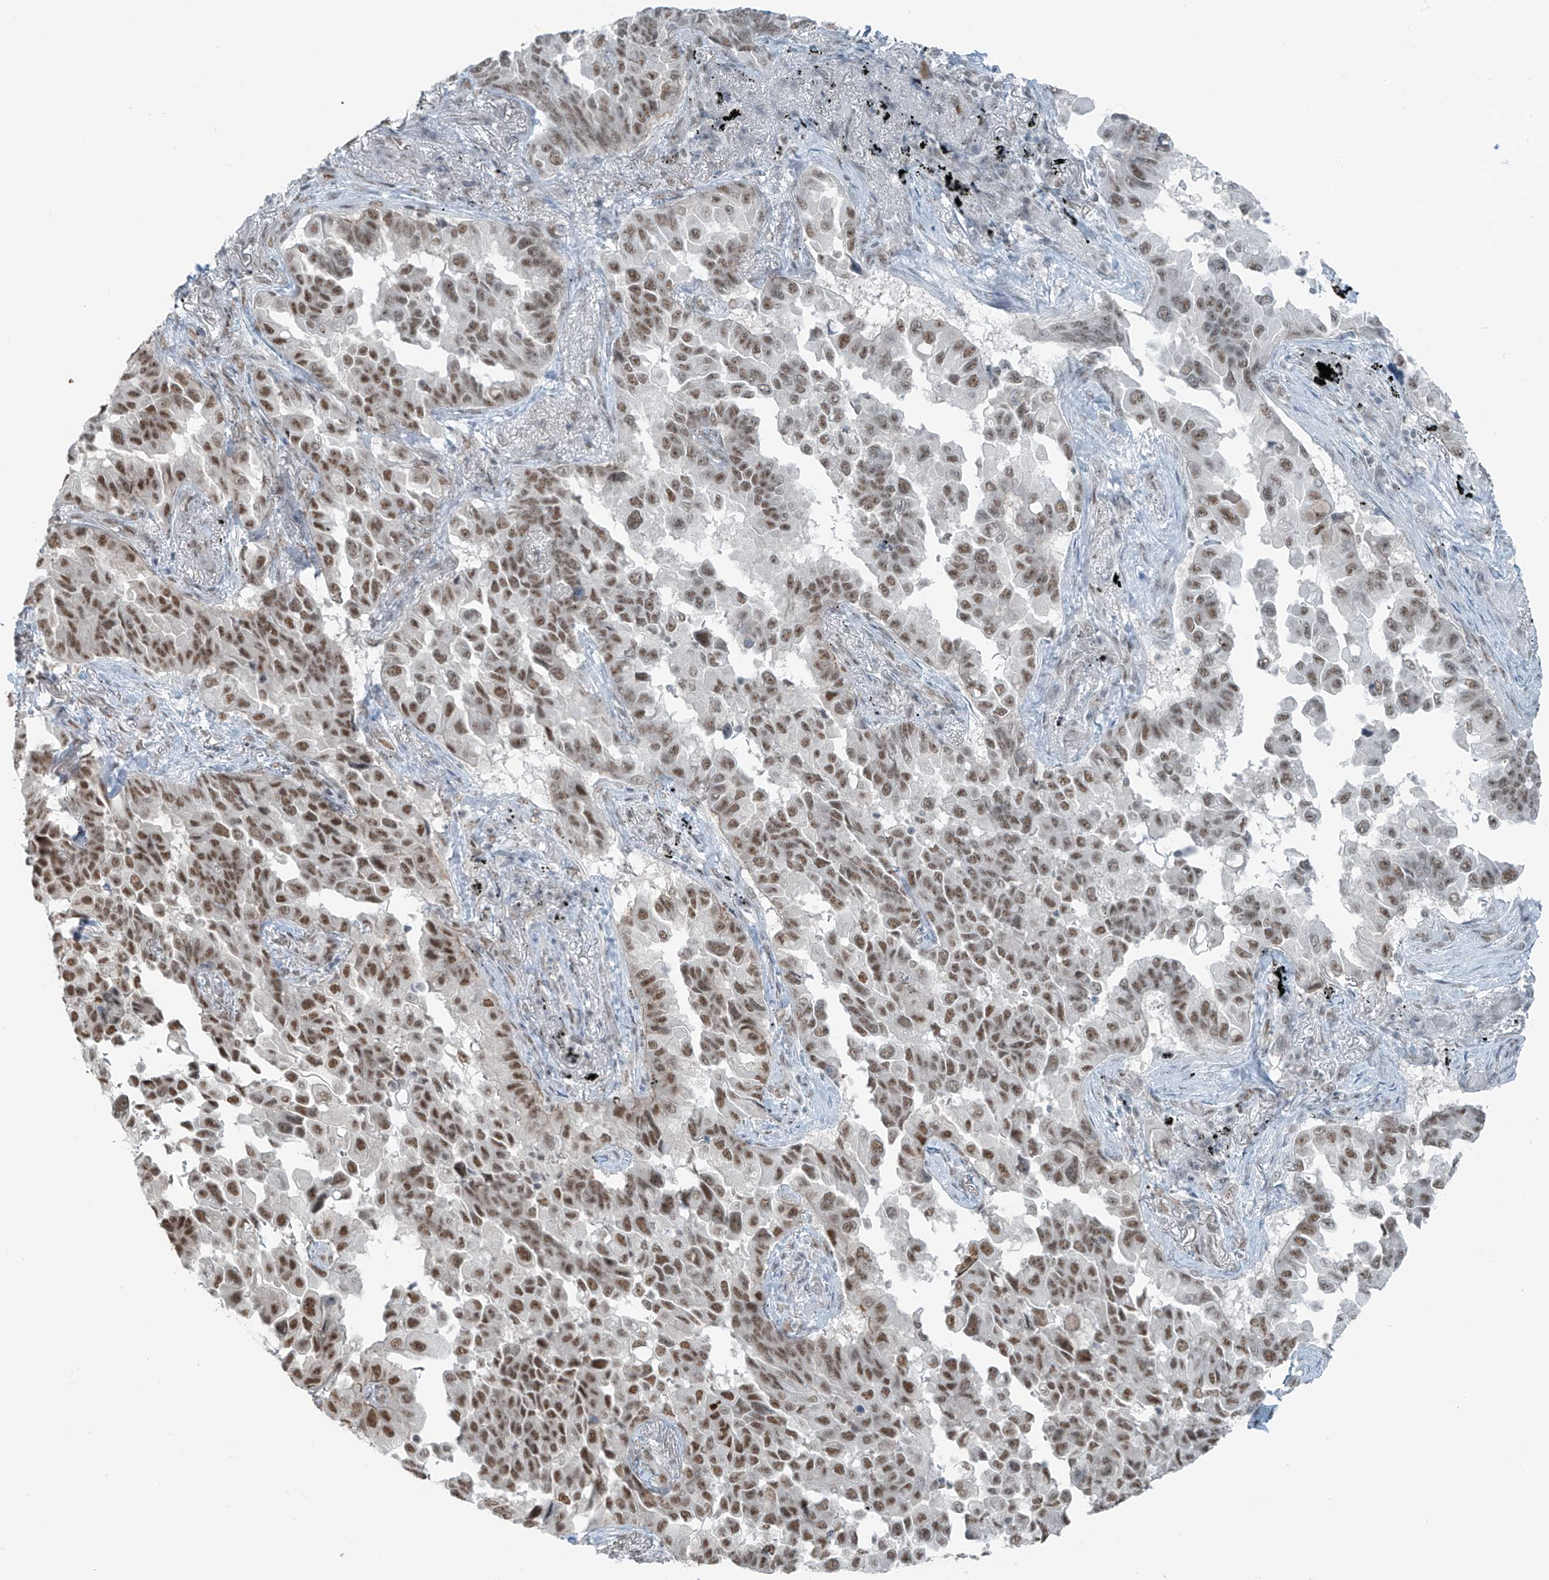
{"staining": {"intensity": "strong", "quantity": ">75%", "location": "nuclear"}, "tissue": "lung cancer", "cell_type": "Tumor cells", "image_type": "cancer", "snomed": [{"axis": "morphology", "description": "Adenocarcinoma, NOS"}, {"axis": "topography", "description": "Lung"}], "caption": "Lung cancer stained with a brown dye demonstrates strong nuclear positive expression in approximately >75% of tumor cells.", "gene": "WRNIP1", "patient": {"sex": "female", "age": 67}}